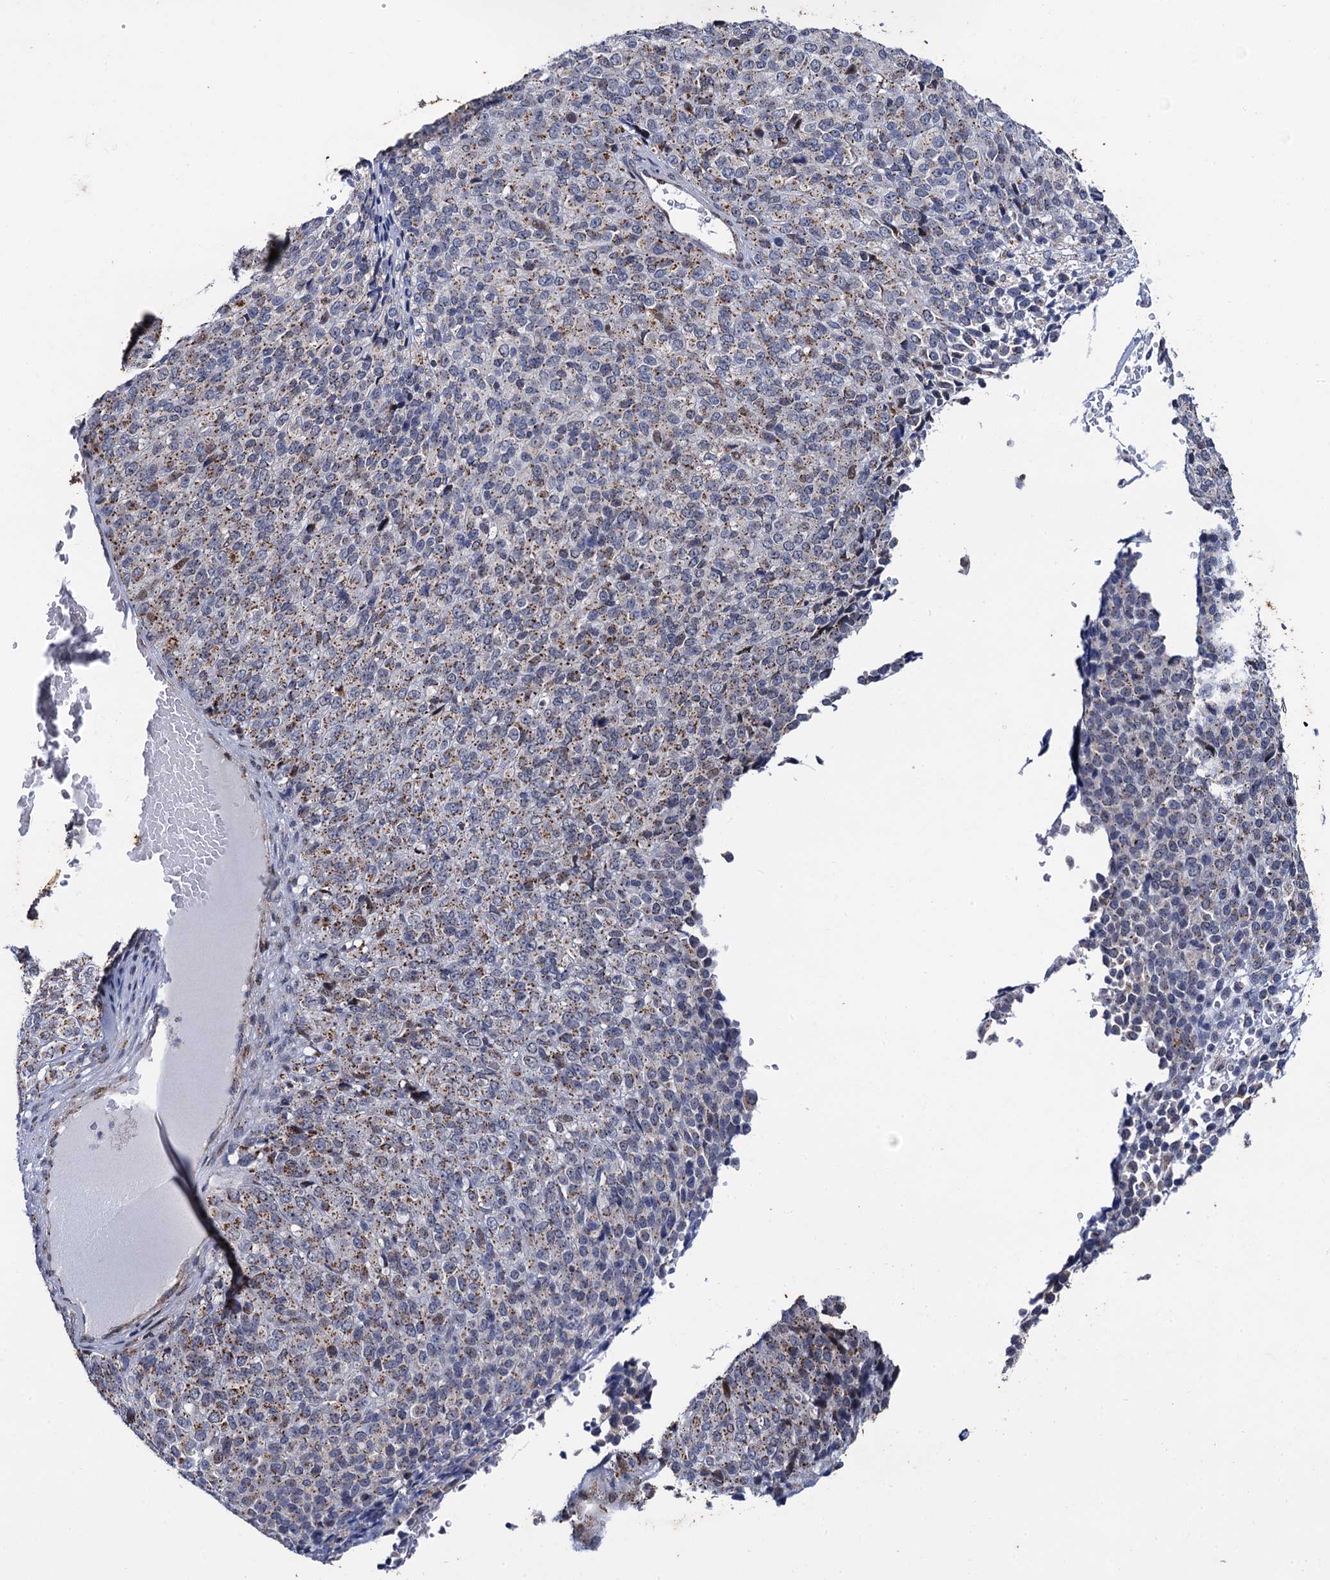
{"staining": {"intensity": "moderate", "quantity": "25%-75%", "location": "cytoplasmic/membranous"}, "tissue": "melanoma", "cell_type": "Tumor cells", "image_type": "cancer", "snomed": [{"axis": "morphology", "description": "Malignant melanoma, Metastatic site"}, {"axis": "topography", "description": "Brain"}], "caption": "Brown immunohistochemical staining in melanoma demonstrates moderate cytoplasmic/membranous expression in approximately 25%-75% of tumor cells. The protein of interest is stained brown, and the nuclei are stained in blue (DAB IHC with brightfield microscopy, high magnification).", "gene": "THAP2", "patient": {"sex": "female", "age": 56}}